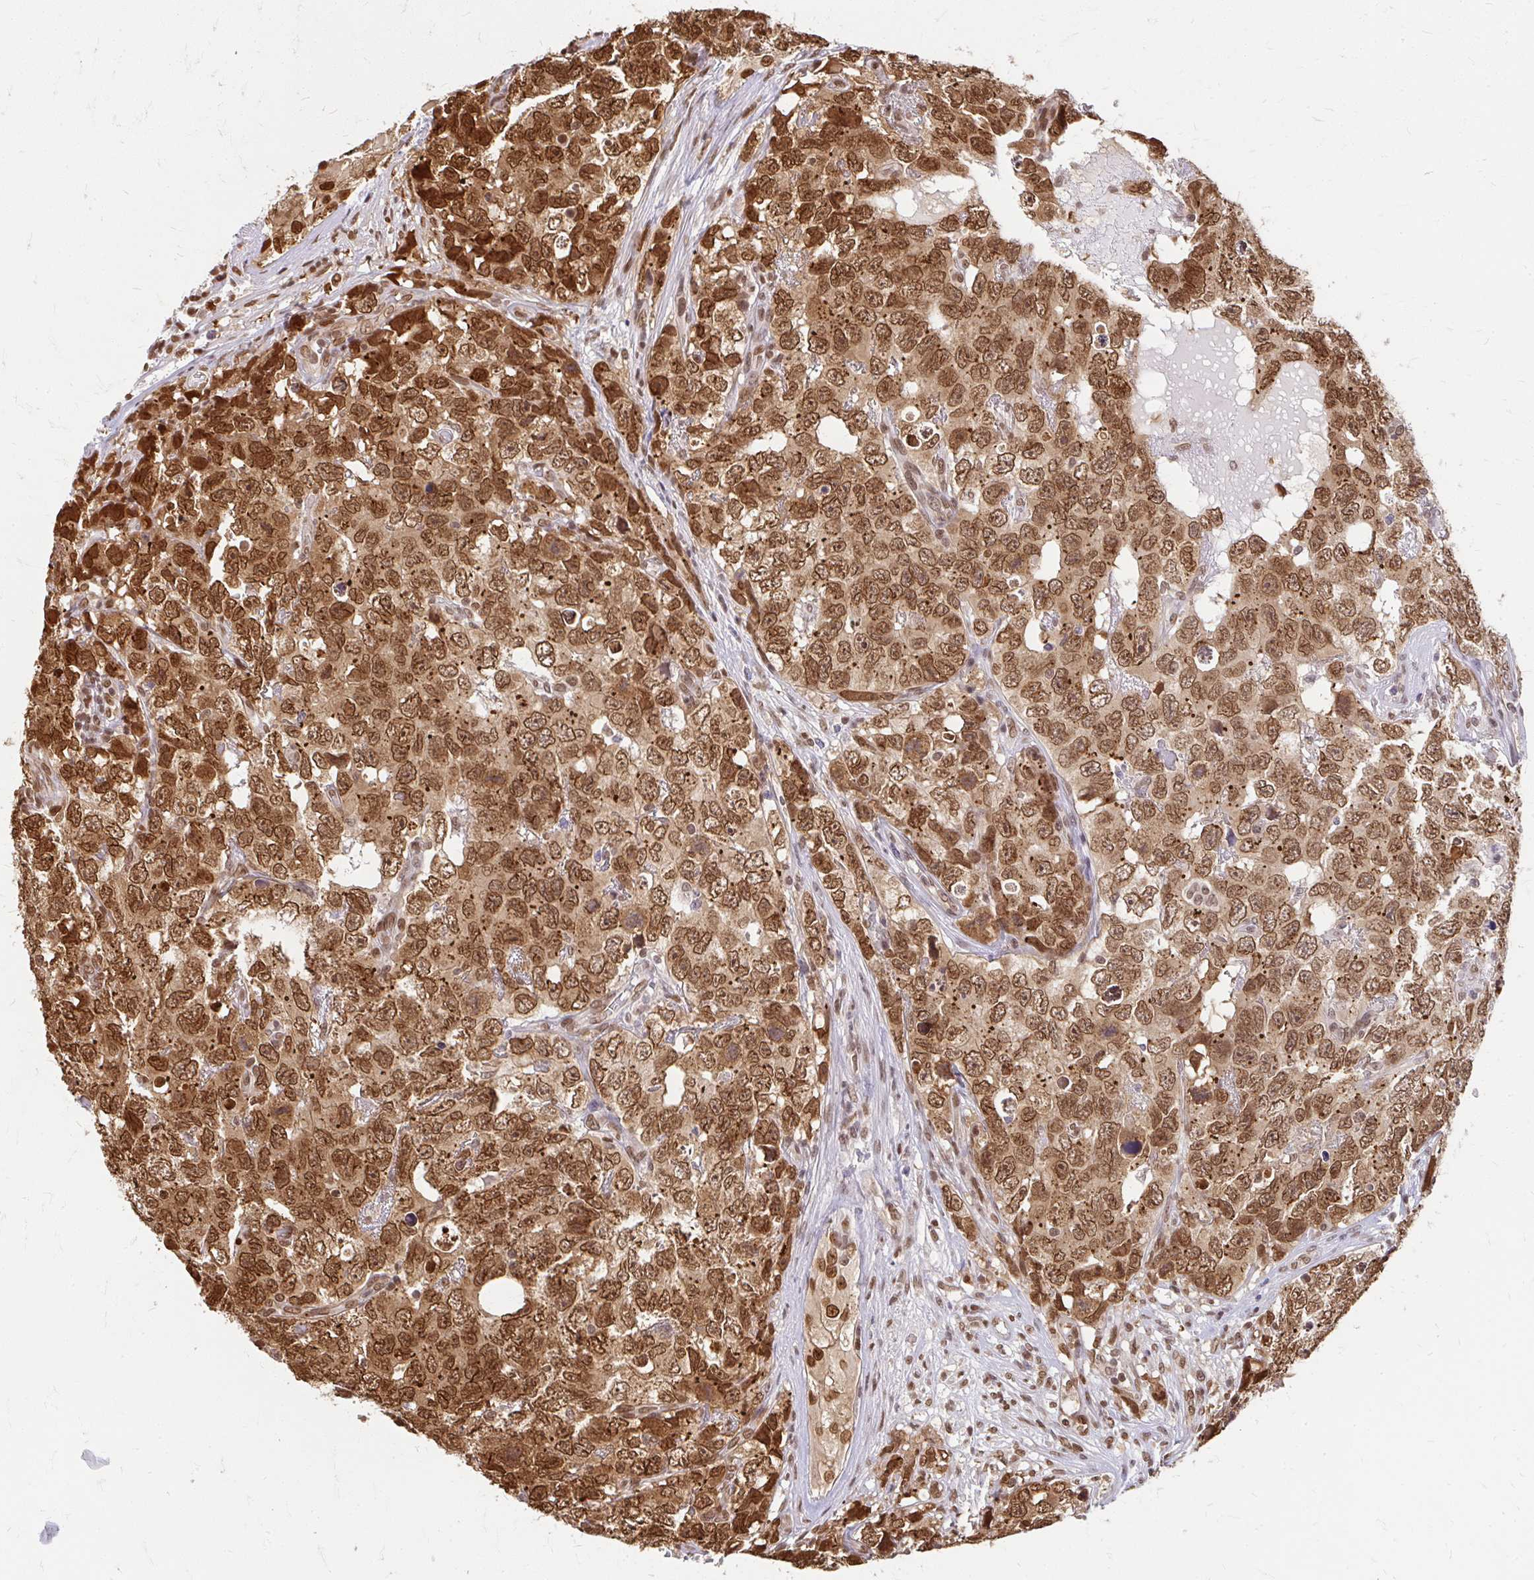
{"staining": {"intensity": "moderate", "quantity": ">75%", "location": "cytoplasmic/membranous,nuclear"}, "tissue": "testis cancer", "cell_type": "Tumor cells", "image_type": "cancer", "snomed": [{"axis": "morphology", "description": "Carcinoma, Embryonal, NOS"}, {"axis": "topography", "description": "Testis"}], "caption": "DAB (3,3'-diaminobenzidine) immunohistochemical staining of human testis embryonal carcinoma exhibits moderate cytoplasmic/membranous and nuclear protein expression in about >75% of tumor cells.", "gene": "XPO1", "patient": {"sex": "male", "age": 22}}